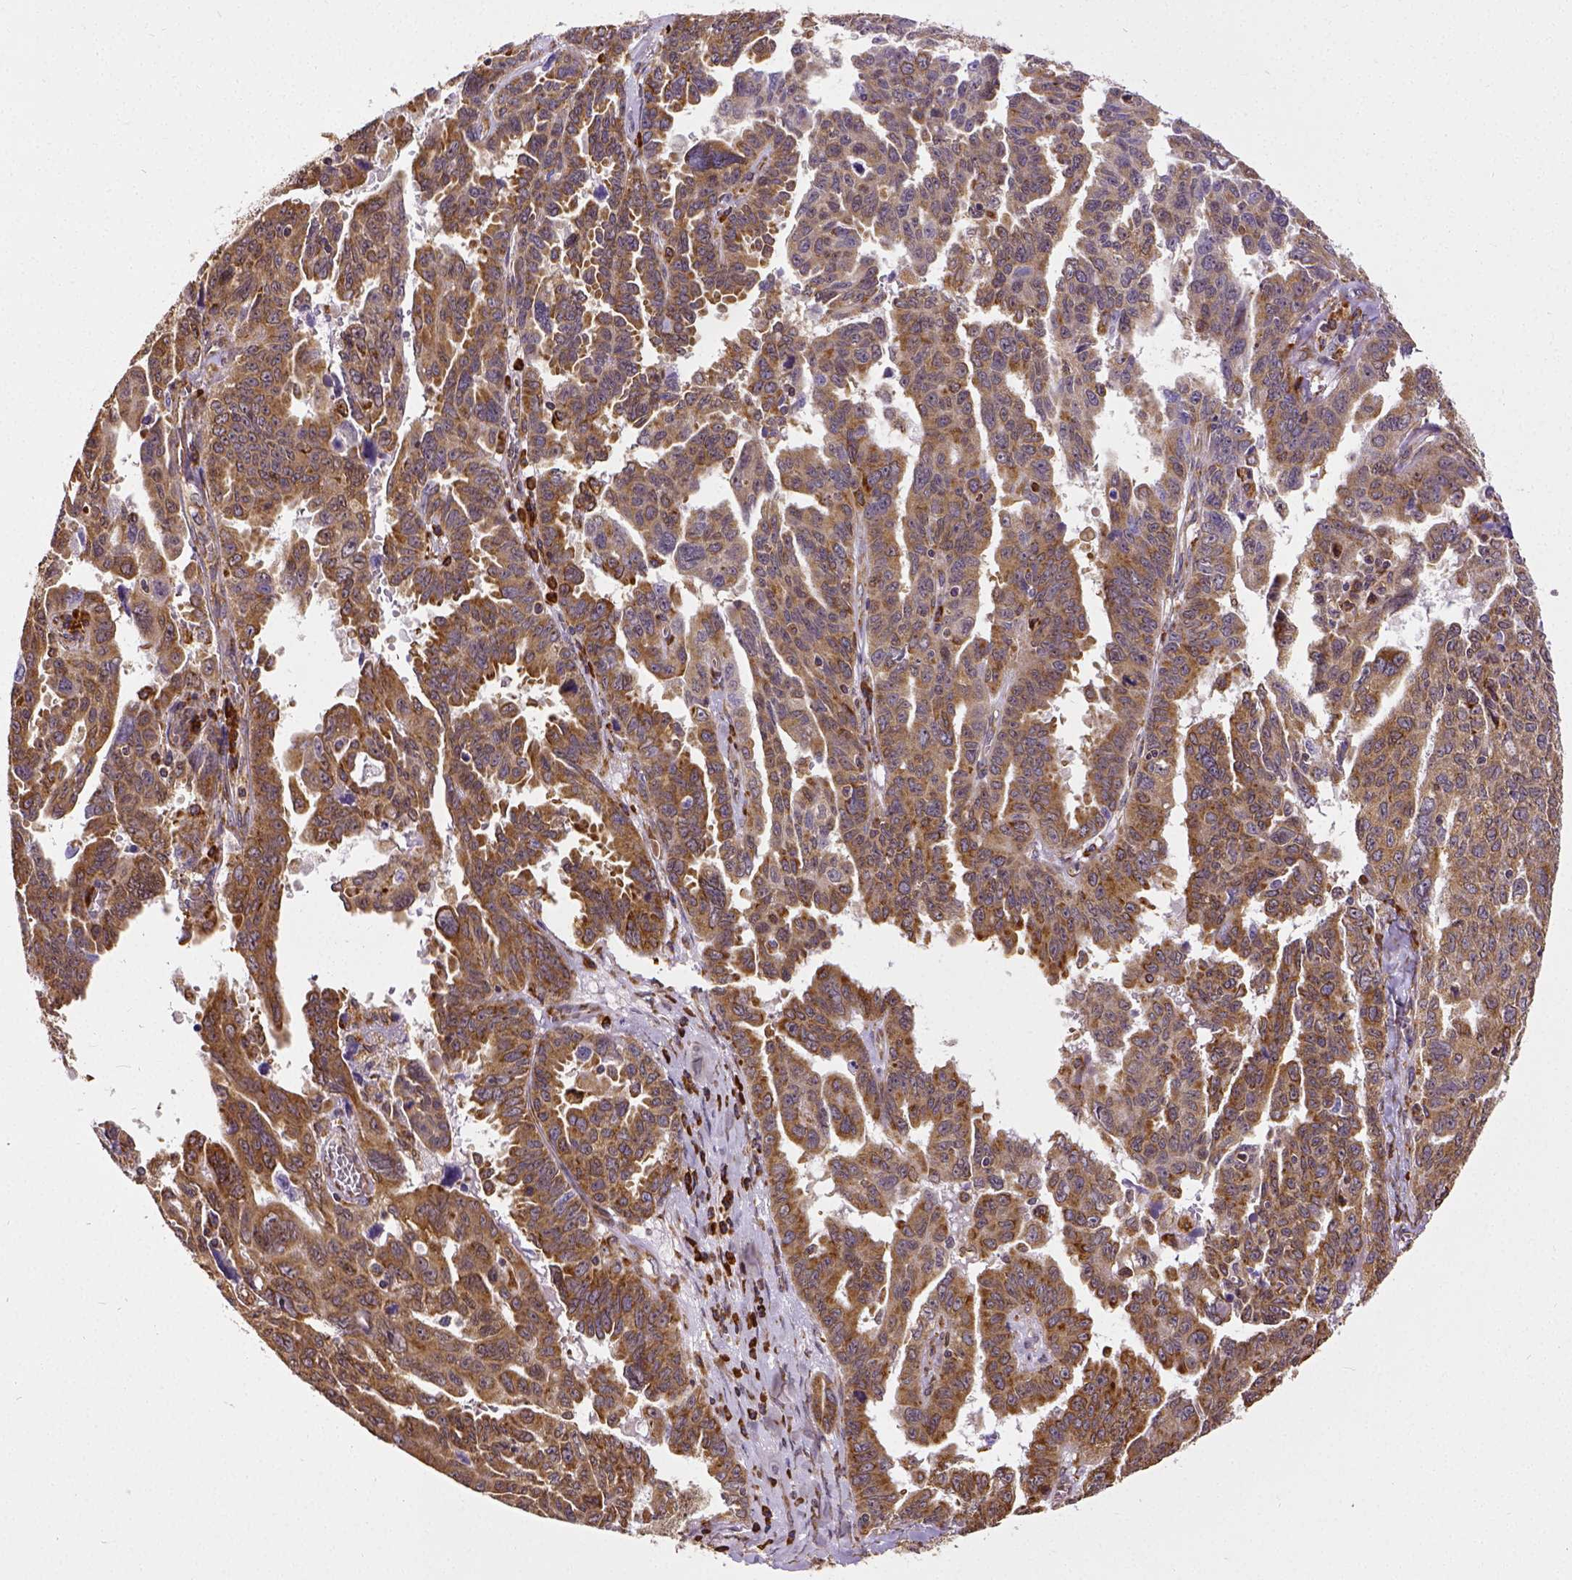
{"staining": {"intensity": "moderate", "quantity": ">75%", "location": "cytoplasmic/membranous"}, "tissue": "ovarian cancer", "cell_type": "Tumor cells", "image_type": "cancer", "snomed": [{"axis": "morphology", "description": "Adenocarcinoma, NOS"}, {"axis": "morphology", "description": "Carcinoma, endometroid"}, {"axis": "topography", "description": "Ovary"}], "caption": "High-magnification brightfield microscopy of ovarian cancer stained with DAB (brown) and counterstained with hematoxylin (blue). tumor cells exhibit moderate cytoplasmic/membranous expression is identified in about>75% of cells.", "gene": "MTDH", "patient": {"sex": "female", "age": 72}}